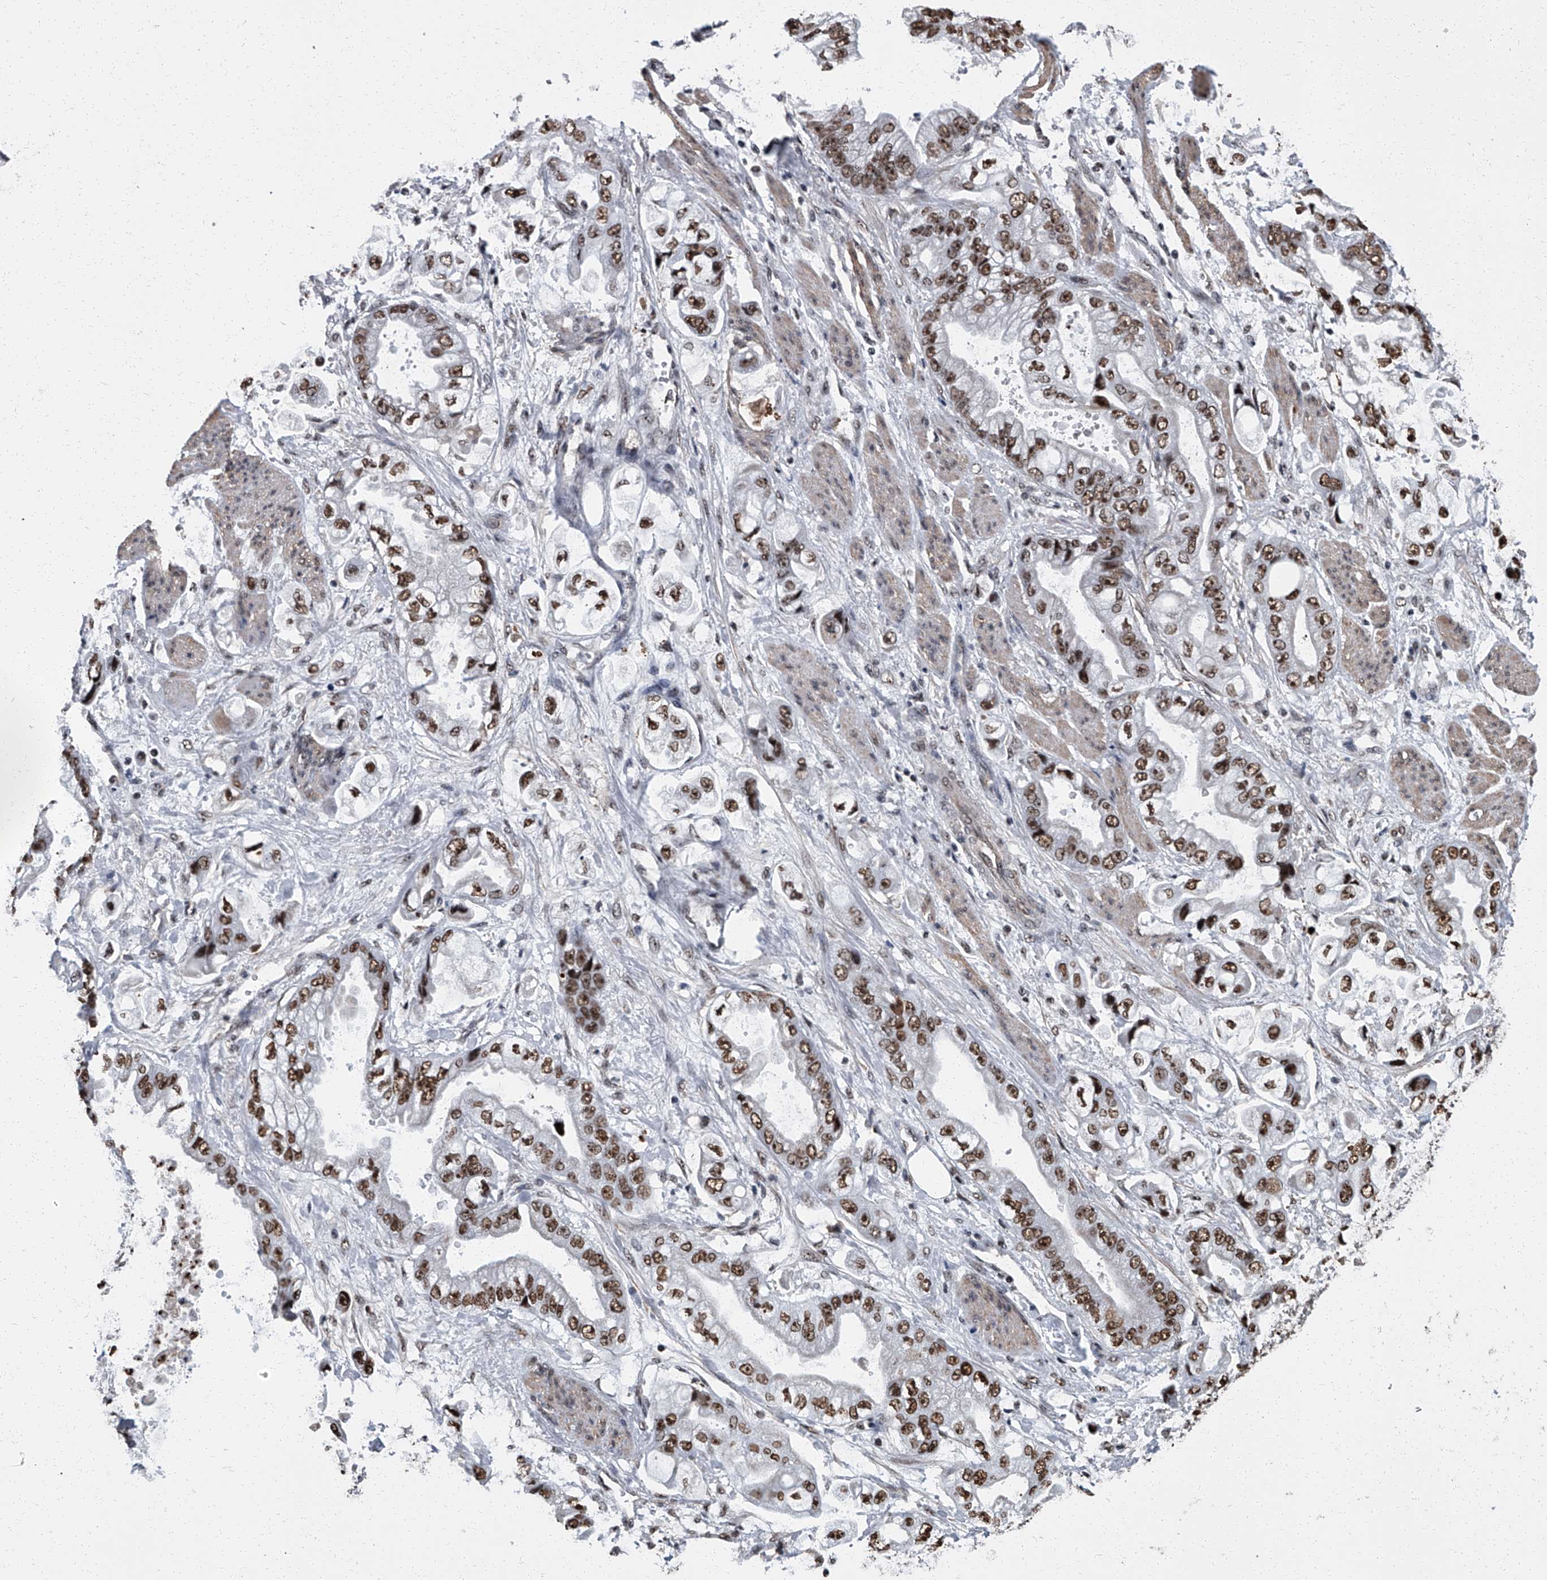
{"staining": {"intensity": "strong", "quantity": ">75%", "location": "nuclear"}, "tissue": "stomach cancer", "cell_type": "Tumor cells", "image_type": "cancer", "snomed": [{"axis": "morphology", "description": "Adenocarcinoma, NOS"}, {"axis": "topography", "description": "Stomach"}], "caption": "A brown stain highlights strong nuclear expression of a protein in human adenocarcinoma (stomach) tumor cells. The staining was performed using DAB (3,3'-diaminobenzidine), with brown indicating positive protein expression. Nuclei are stained blue with hematoxylin.", "gene": "ZNF518B", "patient": {"sex": "male", "age": 62}}